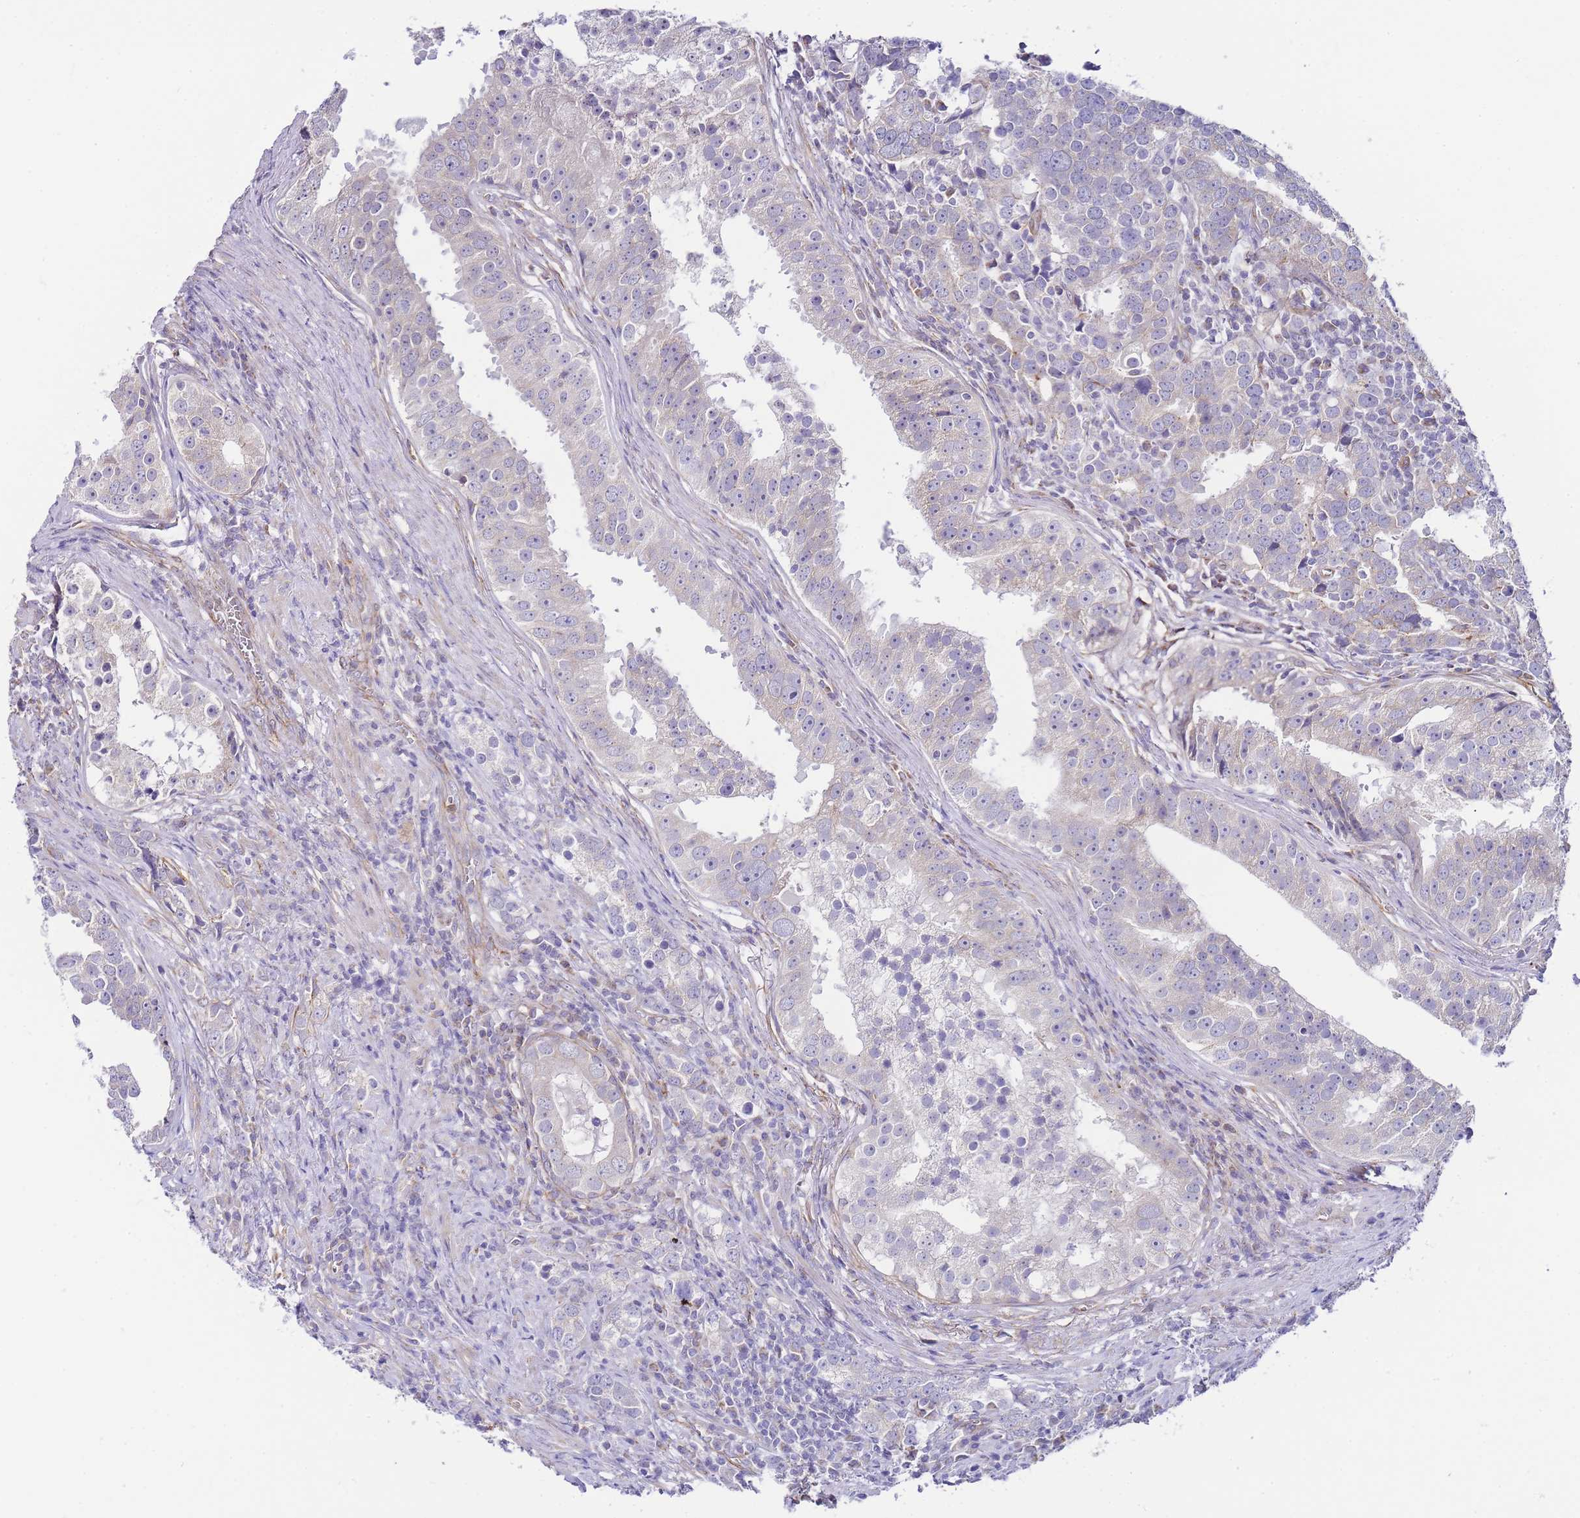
{"staining": {"intensity": "negative", "quantity": "none", "location": "none"}, "tissue": "prostate cancer", "cell_type": "Tumor cells", "image_type": "cancer", "snomed": [{"axis": "morphology", "description": "Adenocarcinoma, High grade"}, {"axis": "topography", "description": "Prostate"}], "caption": "Immunohistochemistry (IHC) of human prostate cancer reveals no positivity in tumor cells.", "gene": "PDCD7", "patient": {"sex": "male", "age": 71}}